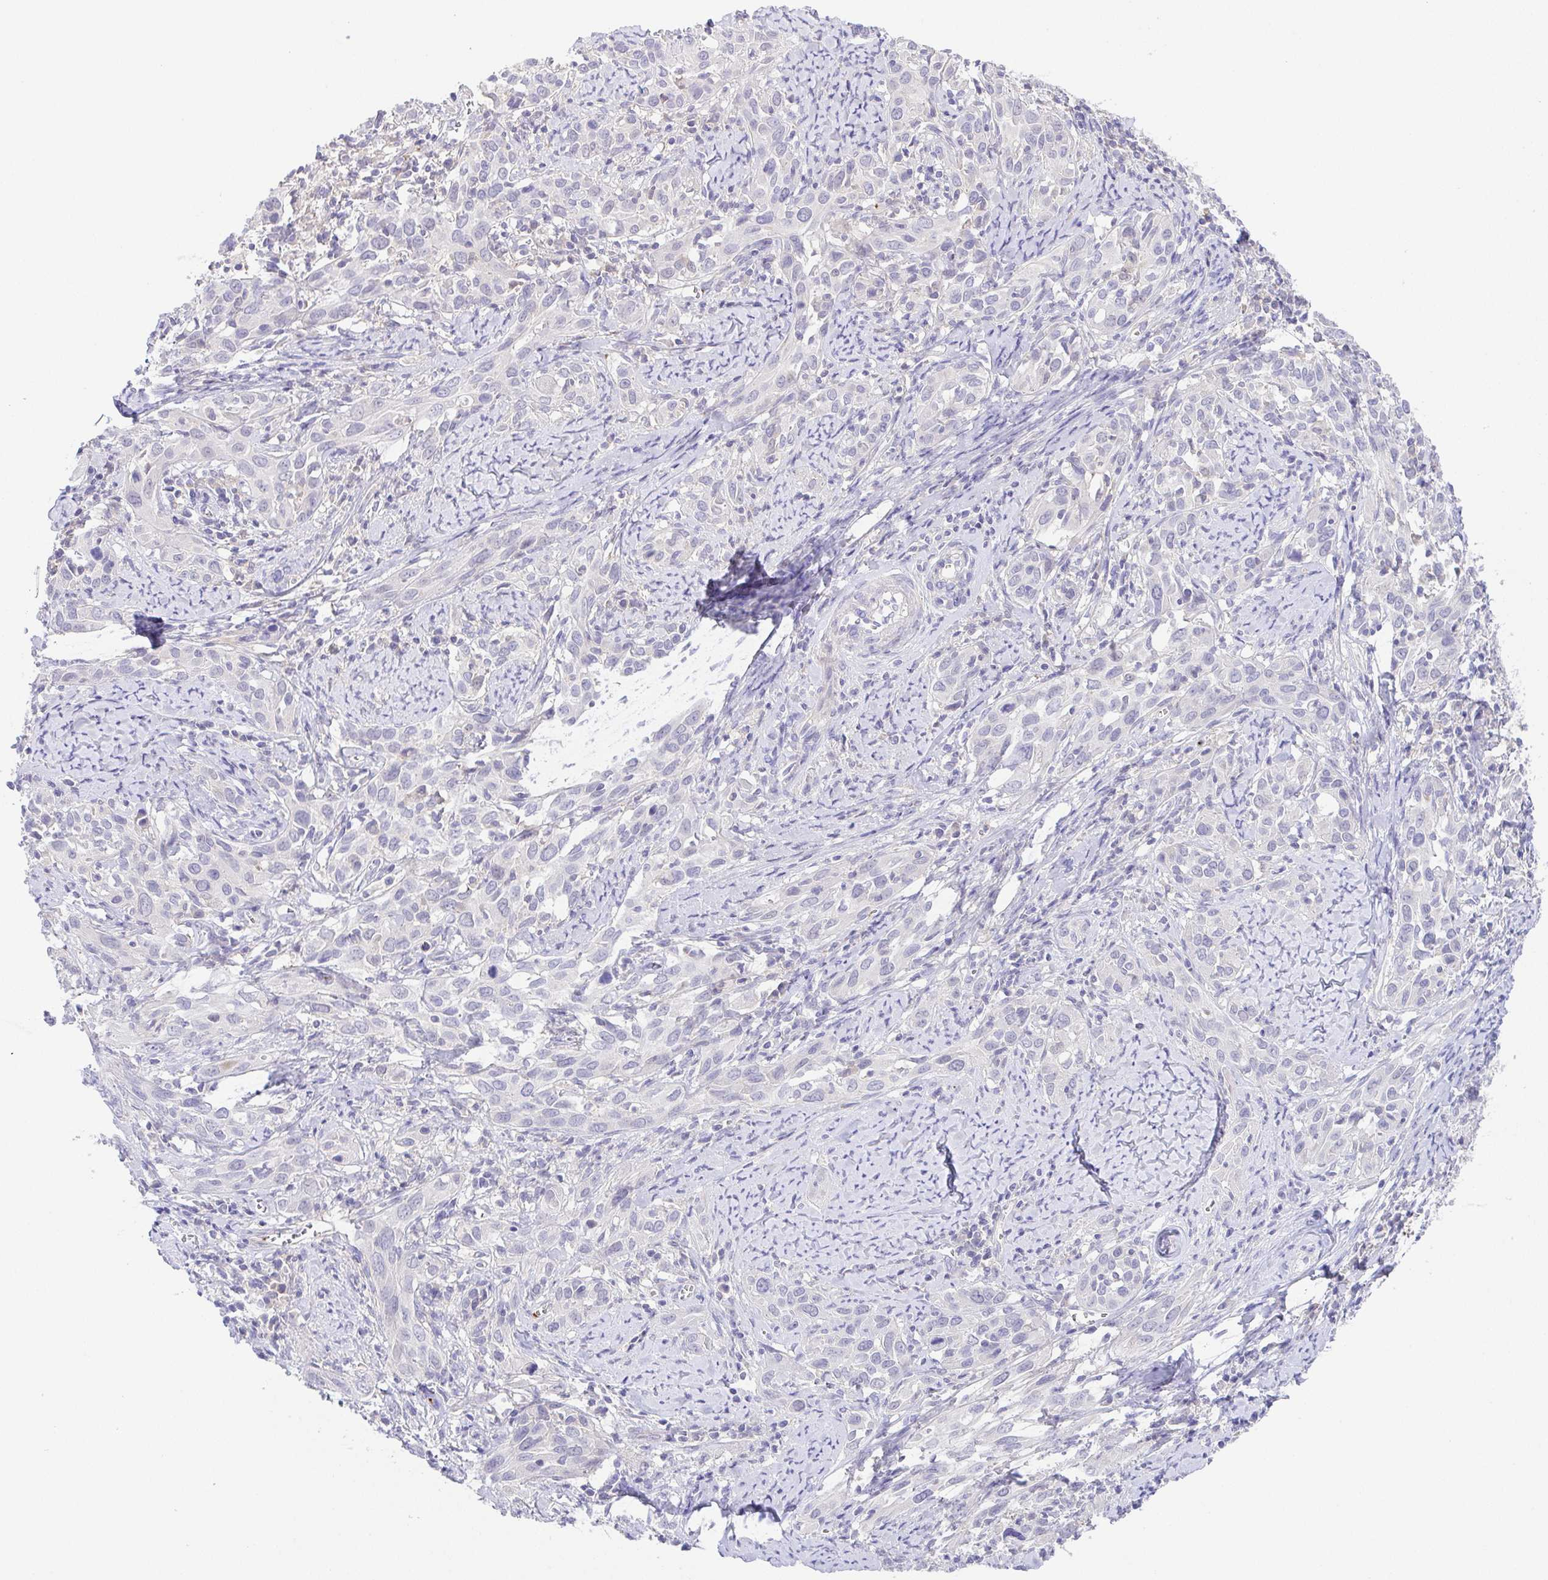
{"staining": {"intensity": "negative", "quantity": "none", "location": "none"}, "tissue": "cervical cancer", "cell_type": "Tumor cells", "image_type": "cancer", "snomed": [{"axis": "morphology", "description": "Squamous cell carcinoma, NOS"}, {"axis": "topography", "description": "Cervix"}], "caption": "Immunohistochemistry photomicrograph of cervical cancer (squamous cell carcinoma) stained for a protein (brown), which shows no positivity in tumor cells.", "gene": "PRR14L", "patient": {"sex": "female", "age": 51}}